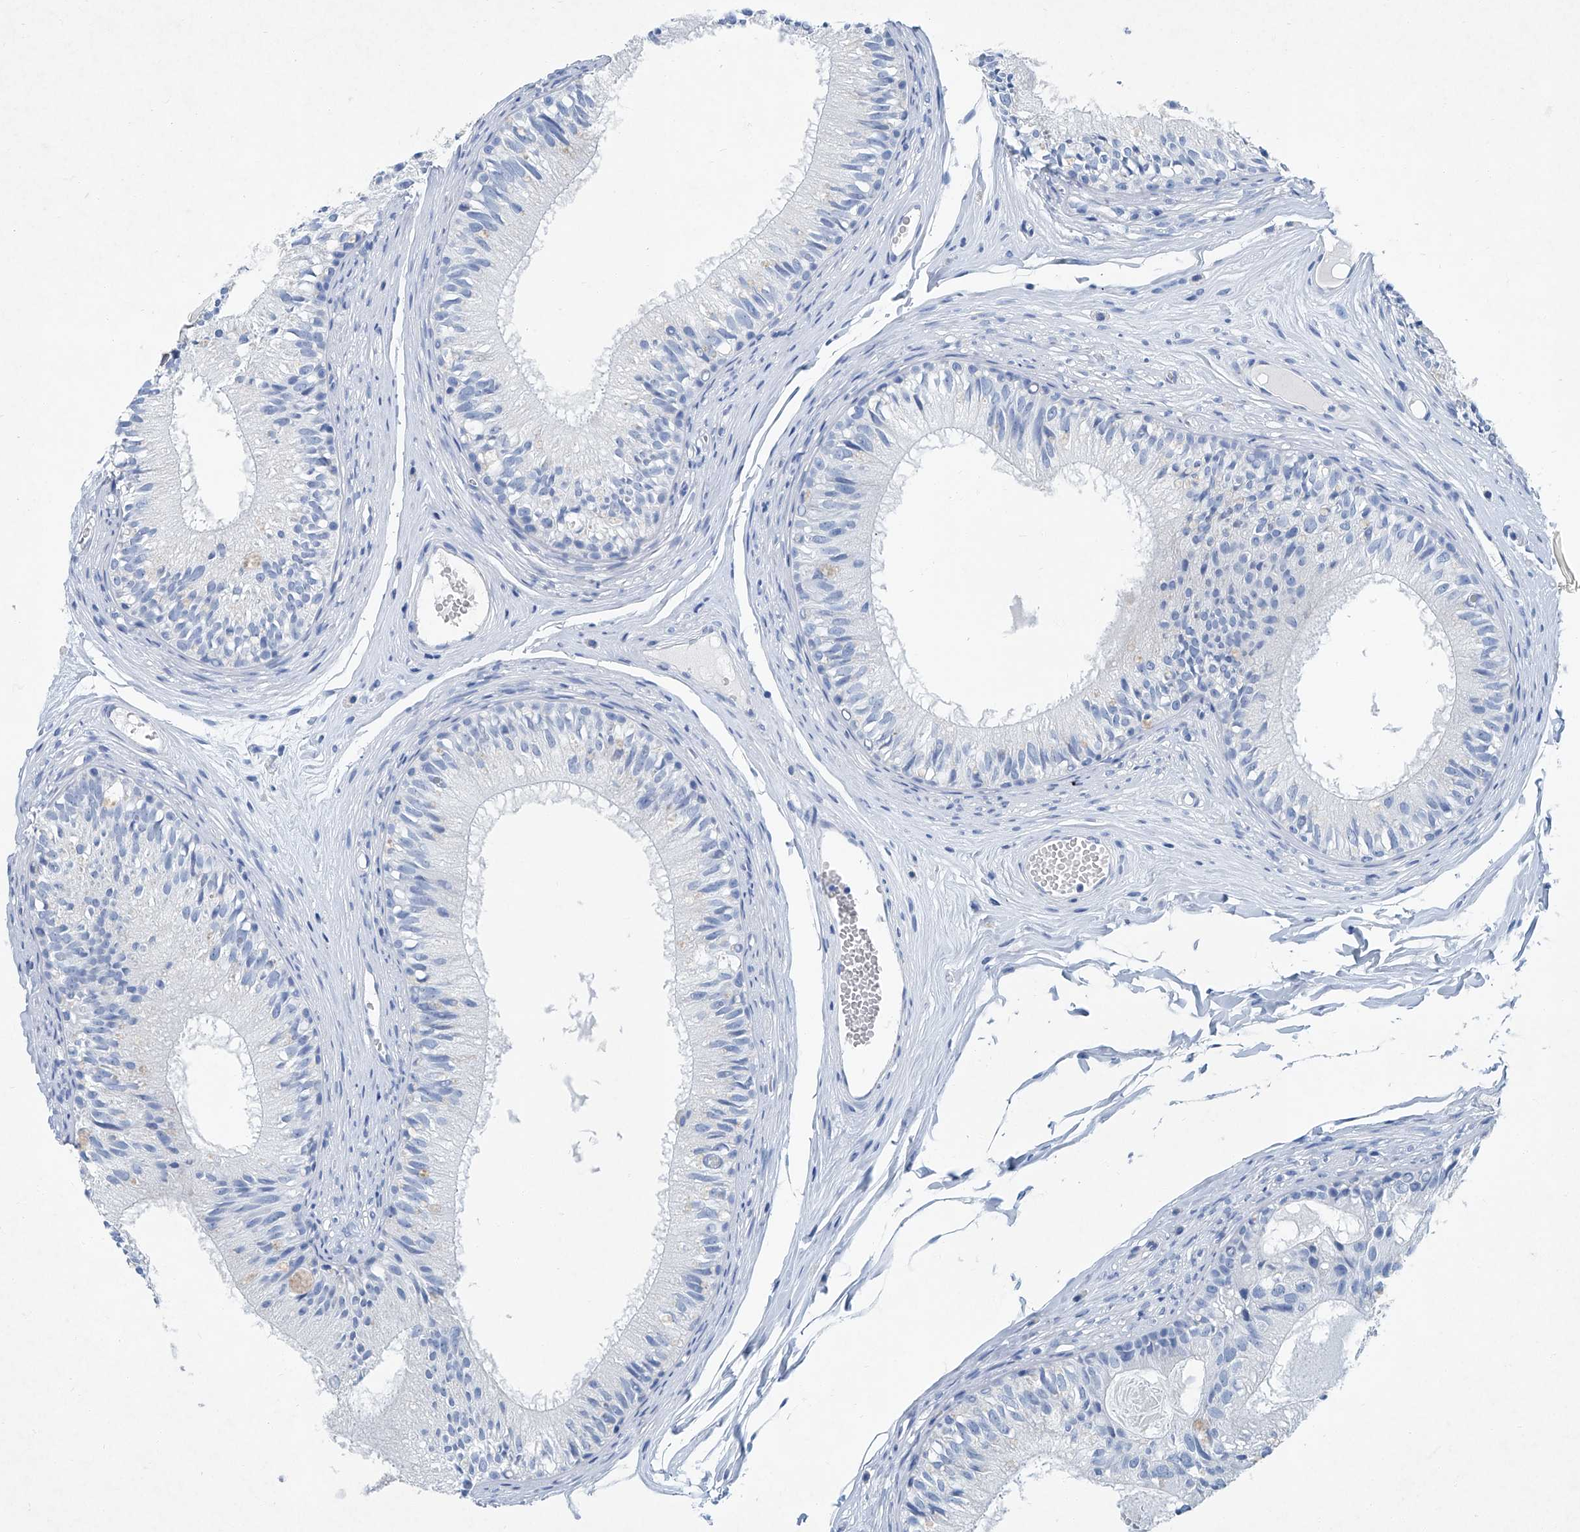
{"staining": {"intensity": "negative", "quantity": "none", "location": "none"}, "tissue": "epididymis", "cell_type": "Glandular cells", "image_type": "normal", "snomed": [{"axis": "morphology", "description": "Normal tissue, NOS"}, {"axis": "morphology", "description": "Seminoma in situ"}, {"axis": "topography", "description": "Testis"}, {"axis": "topography", "description": "Epididymis"}], "caption": "A high-resolution image shows immunohistochemistry staining of benign epididymis, which exhibits no significant staining in glandular cells.", "gene": "CYP2A7", "patient": {"sex": "male", "age": 28}}